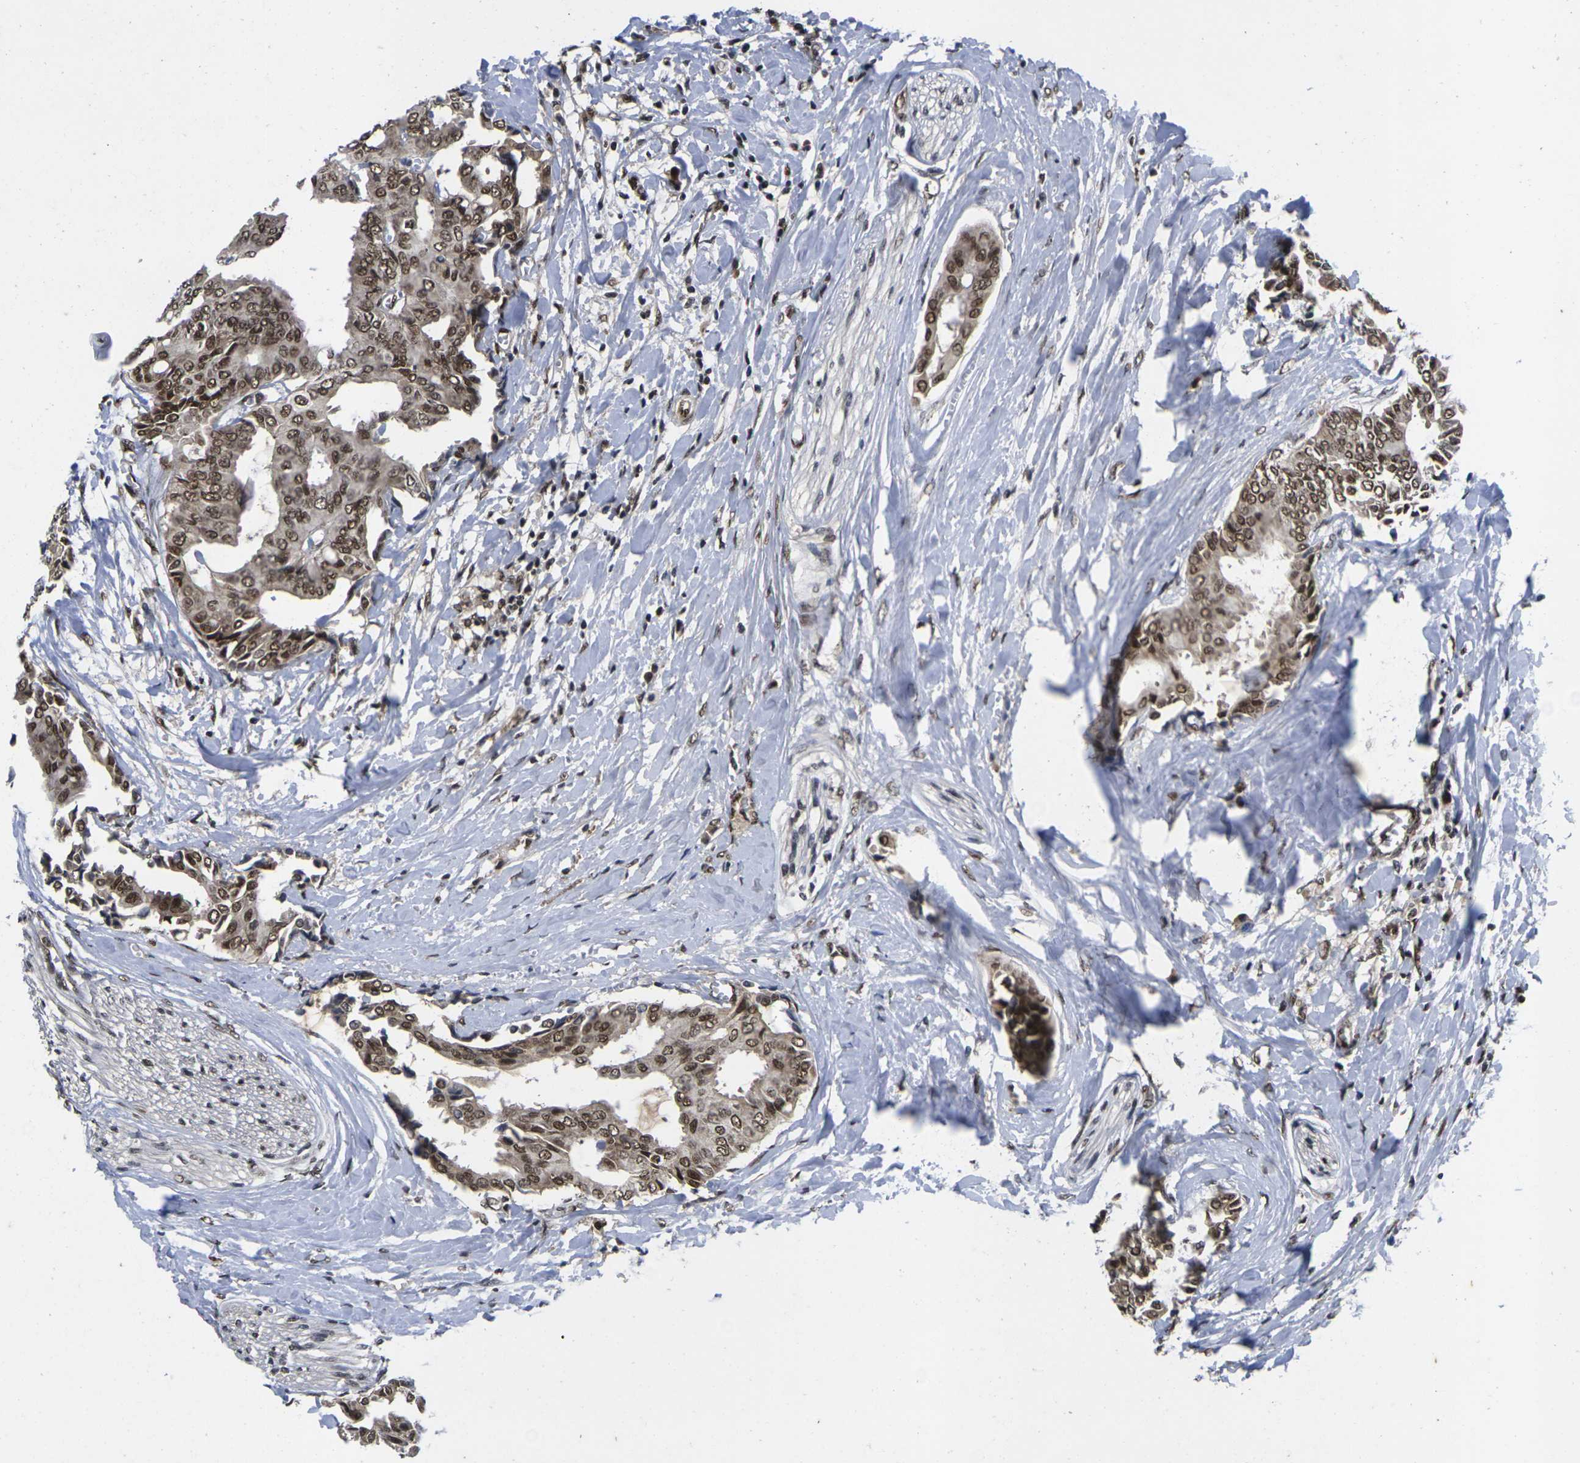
{"staining": {"intensity": "moderate", "quantity": ">75%", "location": "nuclear"}, "tissue": "head and neck cancer", "cell_type": "Tumor cells", "image_type": "cancer", "snomed": [{"axis": "morphology", "description": "Adenocarcinoma, NOS"}, {"axis": "topography", "description": "Salivary gland"}, {"axis": "topography", "description": "Head-Neck"}], "caption": "Adenocarcinoma (head and neck) stained with DAB (3,3'-diaminobenzidine) IHC shows medium levels of moderate nuclear positivity in about >75% of tumor cells.", "gene": "GTF2E1", "patient": {"sex": "female", "age": 59}}